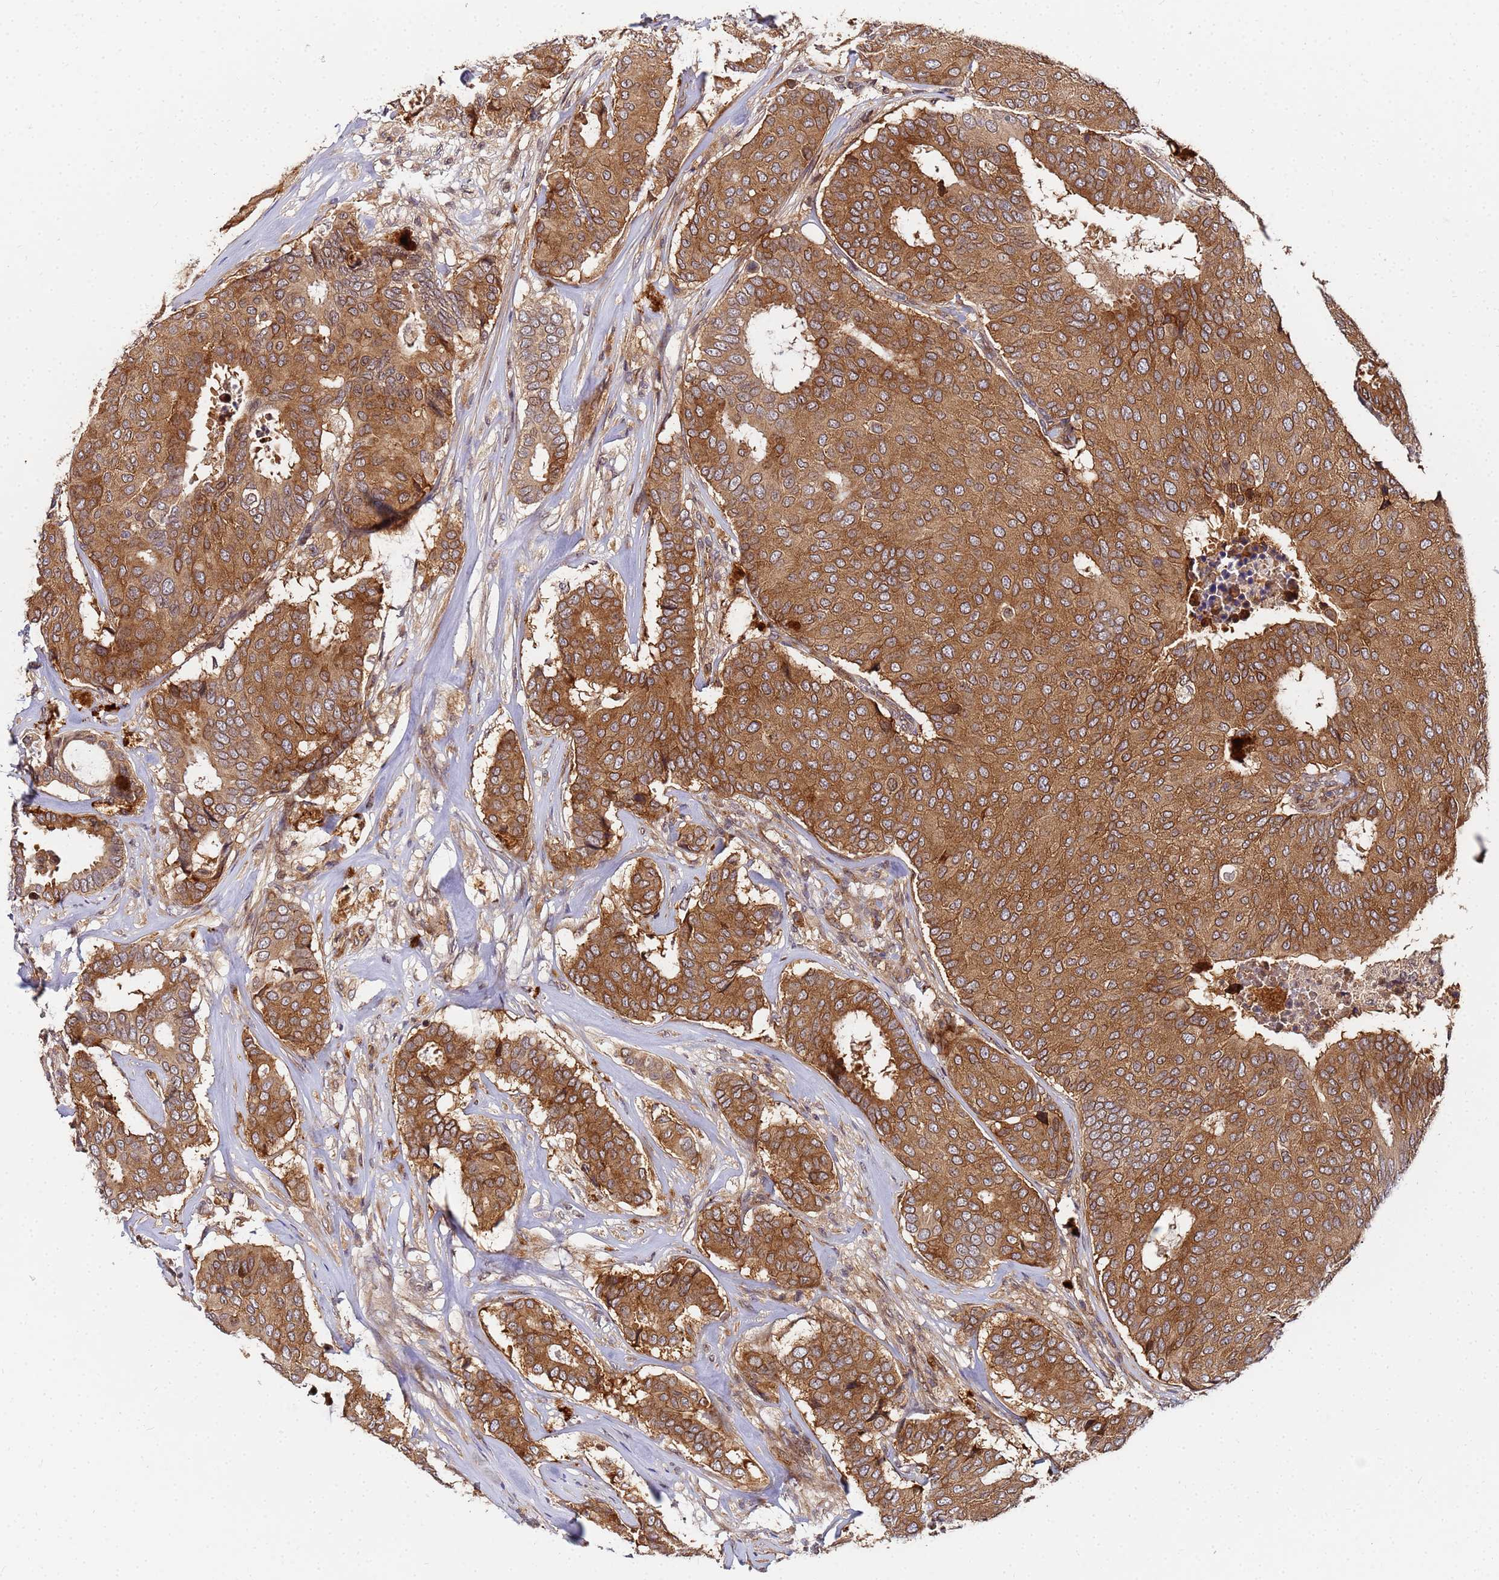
{"staining": {"intensity": "moderate", "quantity": ">75%", "location": "cytoplasmic/membranous"}, "tissue": "breast cancer", "cell_type": "Tumor cells", "image_type": "cancer", "snomed": [{"axis": "morphology", "description": "Duct carcinoma"}, {"axis": "topography", "description": "Breast"}], "caption": "An immunohistochemistry micrograph of neoplastic tissue is shown. Protein staining in brown shows moderate cytoplasmic/membranous positivity in breast cancer (invasive ductal carcinoma) within tumor cells.", "gene": "UNC93B1", "patient": {"sex": "female", "age": 75}}